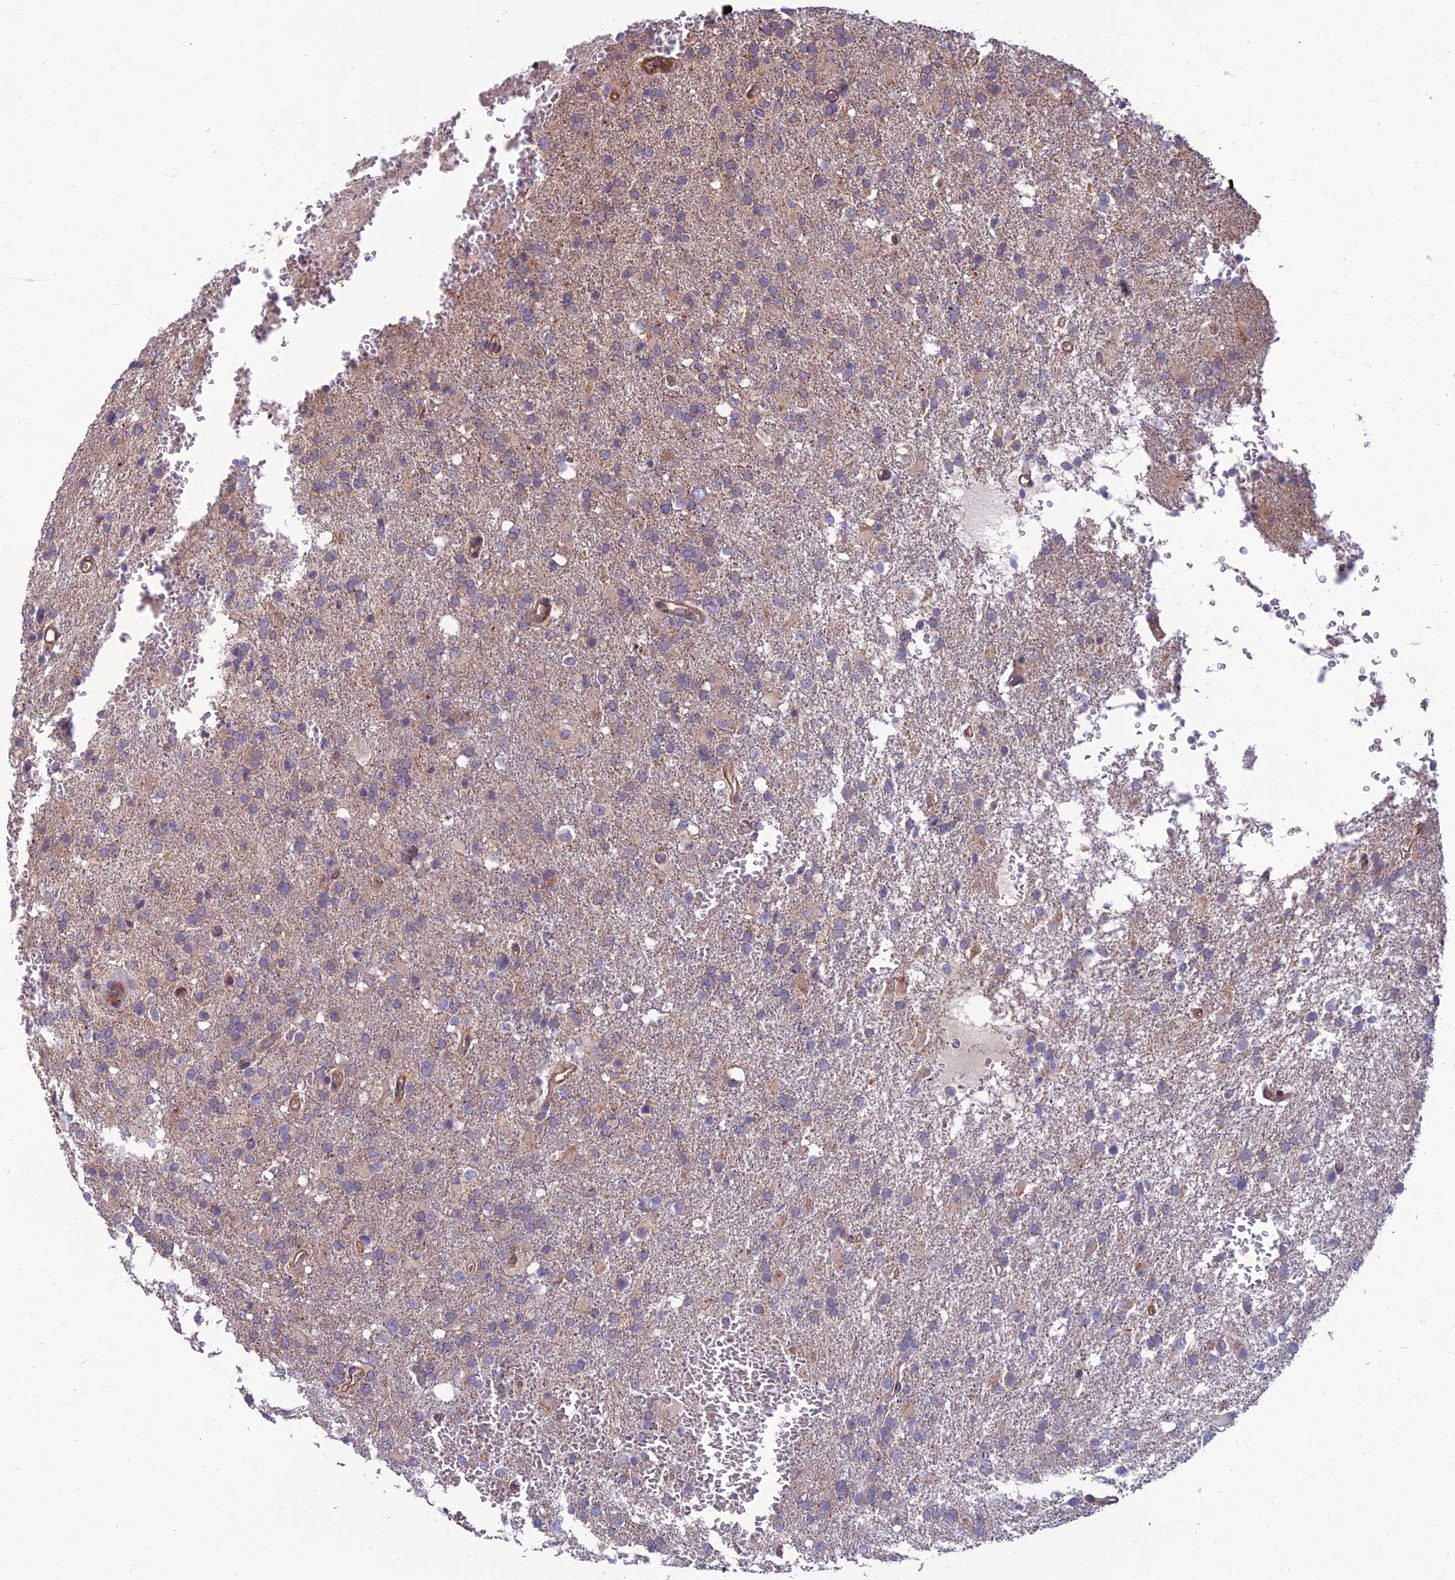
{"staining": {"intensity": "weak", "quantity": "<25%", "location": "cytoplasmic/membranous"}, "tissue": "glioma", "cell_type": "Tumor cells", "image_type": "cancer", "snomed": [{"axis": "morphology", "description": "Glioma, malignant, High grade"}, {"axis": "topography", "description": "Brain"}], "caption": "This is a photomicrograph of IHC staining of glioma, which shows no expression in tumor cells. (DAB (3,3'-diaminobenzidine) IHC visualized using brightfield microscopy, high magnification).", "gene": "WDR24", "patient": {"sex": "female", "age": 74}}